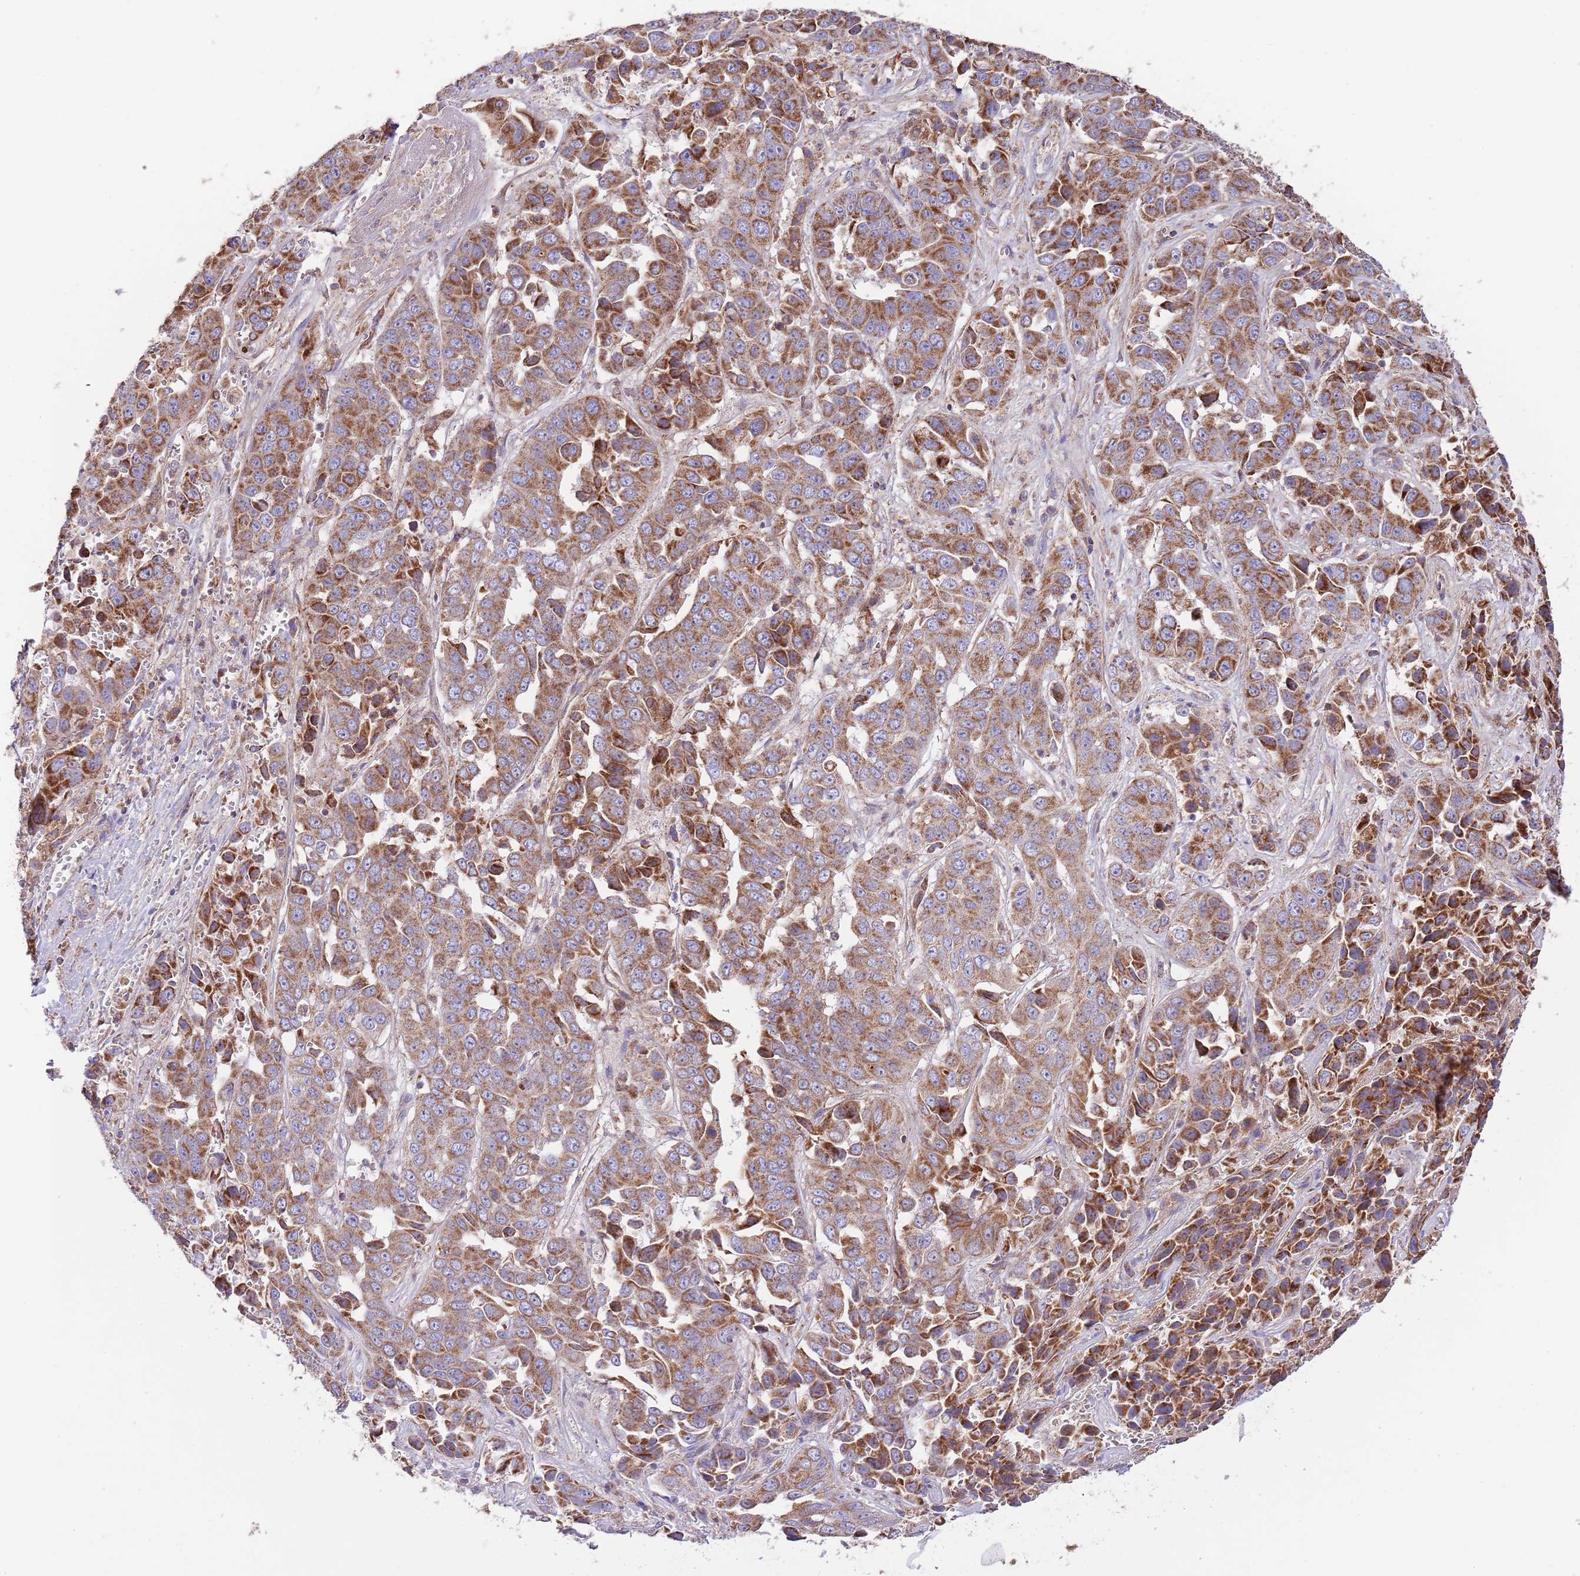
{"staining": {"intensity": "strong", "quantity": ">75%", "location": "cytoplasmic/membranous"}, "tissue": "liver cancer", "cell_type": "Tumor cells", "image_type": "cancer", "snomed": [{"axis": "morphology", "description": "Cholangiocarcinoma"}, {"axis": "topography", "description": "Liver"}], "caption": "Immunohistochemistry histopathology image of neoplastic tissue: liver cancer stained using IHC shows high levels of strong protein expression localized specifically in the cytoplasmic/membranous of tumor cells, appearing as a cytoplasmic/membranous brown color.", "gene": "DNAJA3", "patient": {"sex": "female", "age": 52}}